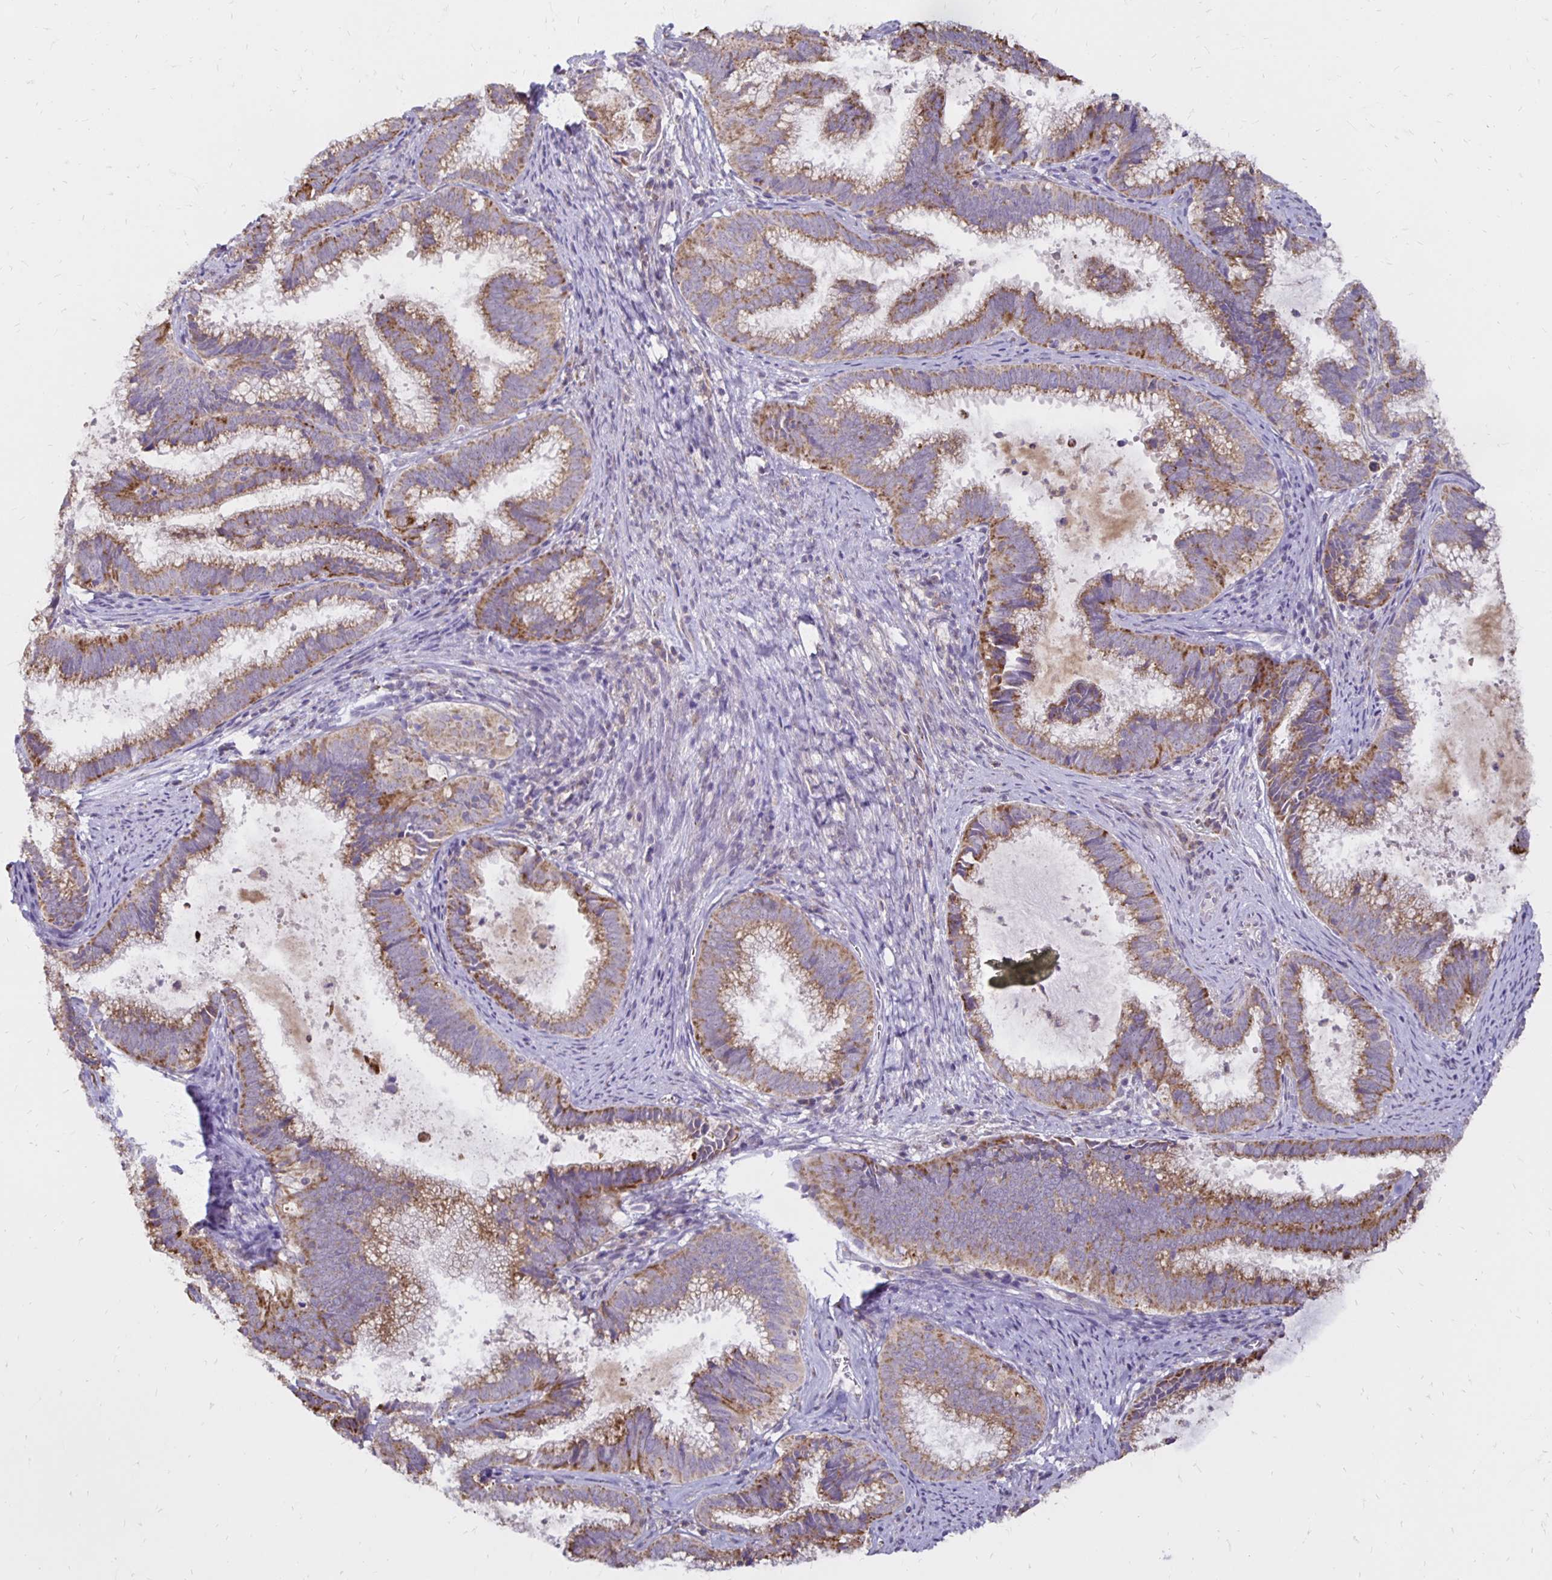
{"staining": {"intensity": "moderate", "quantity": ">75%", "location": "cytoplasmic/membranous"}, "tissue": "cervical cancer", "cell_type": "Tumor cells", "image_type": "cancer", "snomed": [{"axis": "morphology", "description": "Adenocarcinoma, NOS"}, {"axis": "topography", "description": "Cervix"}], "caption": "Cervical adenocarcinoma tissue reveals moderate cytoplasmic/membranous expression in approximately >75% of tumor cells, visualized by immunohistochemistry.", "gene": "IER3", "patient": {"sex": "female", "age": 61}}